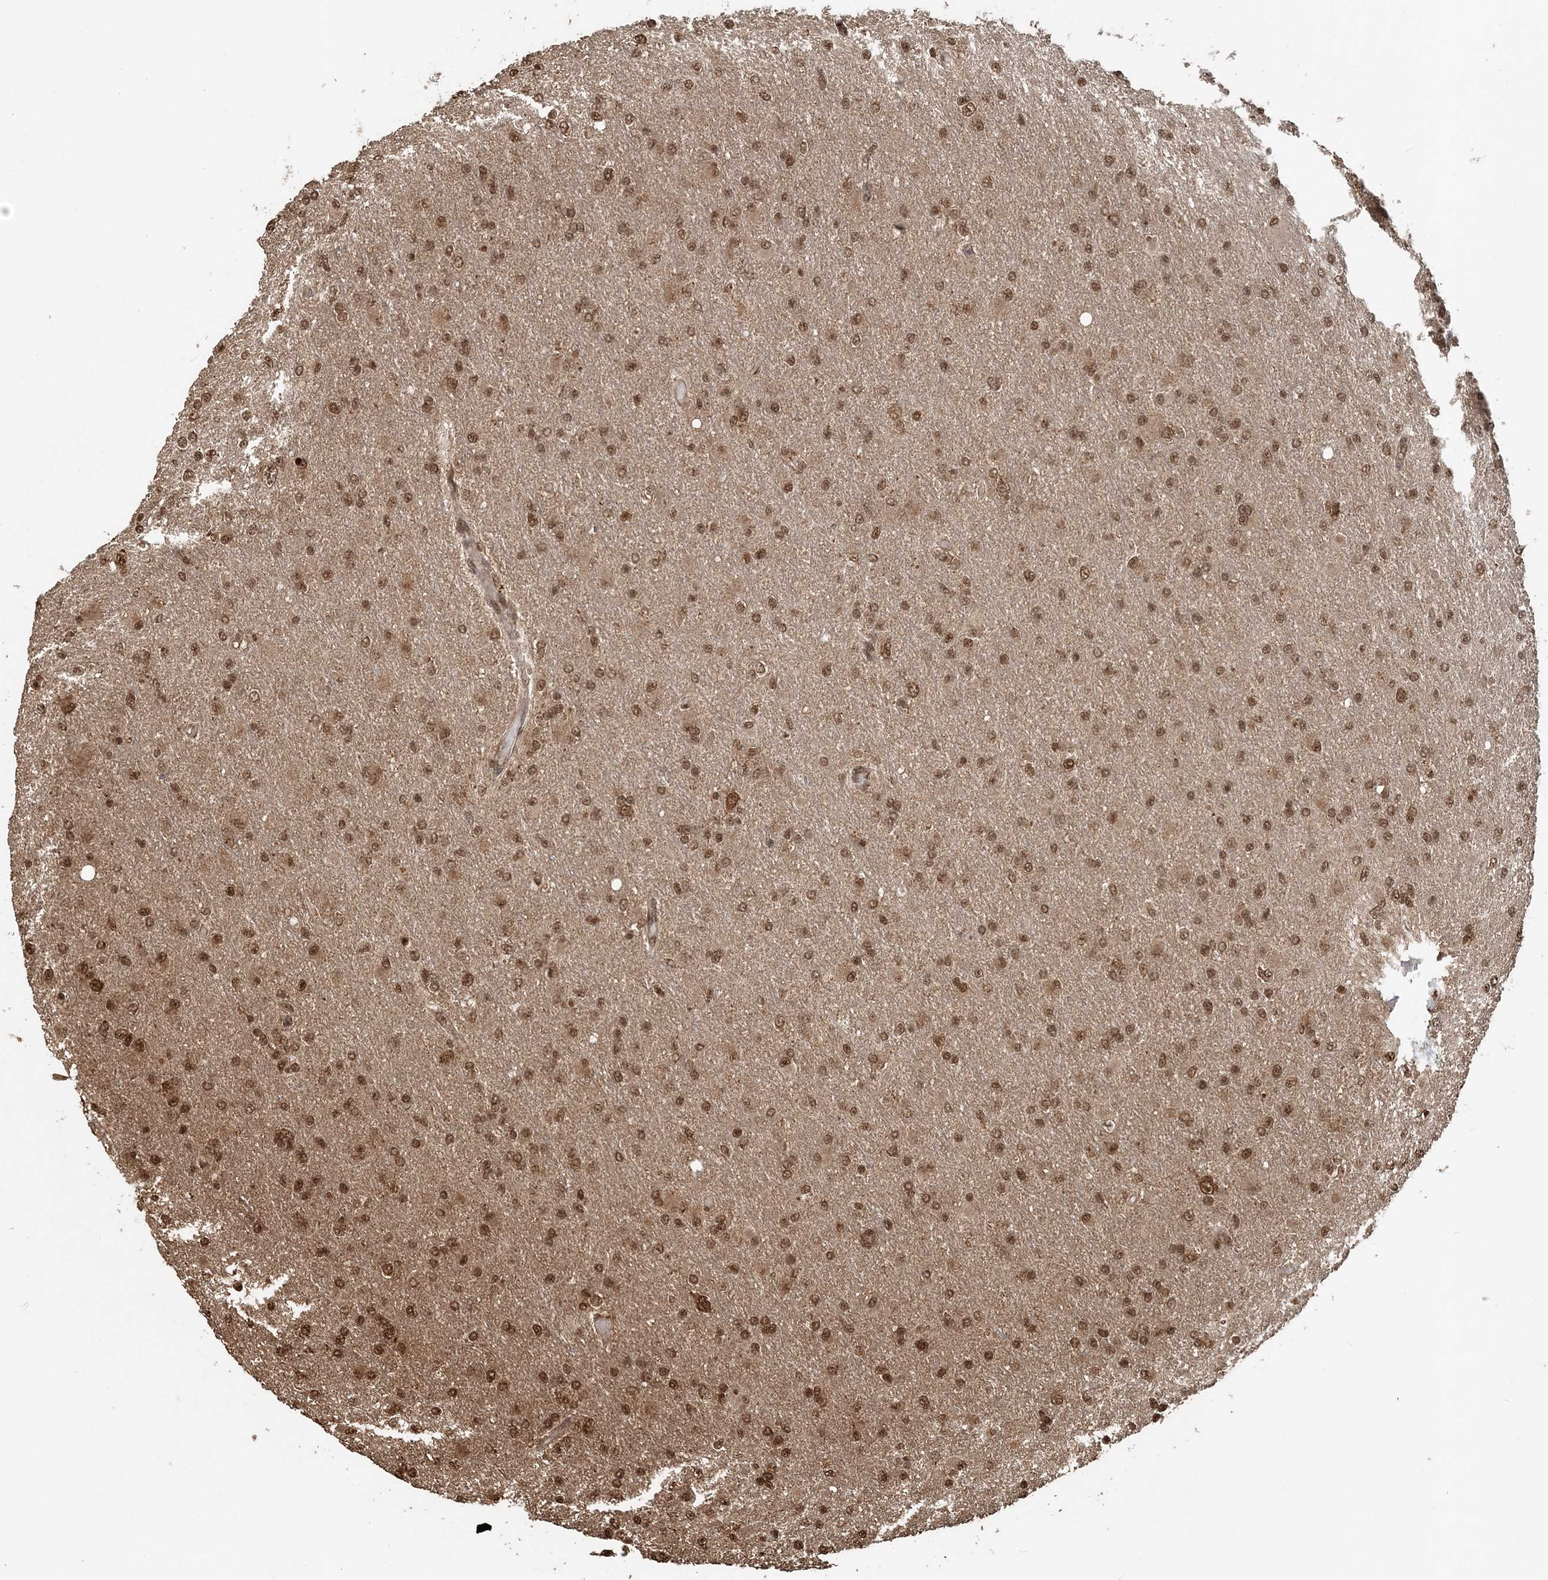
{"staining": {"intensity": "moderate", "quantity": ">75%", "location": "nuclear"}, "tissue": "glioma", "cell_type": "Tumor cells", "image_type": "cancer", "snomed": [{"axis": "morphology", "description": "Glioma, malignant, High grade"}, {"axis": "topography", "description": "Cerebral cortex"}], "caption": "Protein expression by immunohistochemistry (IHC) displays moderate nuclear expression in approximately >75% of tumor cells in glioma. (IHC, brightfield microscopy, high magnification).", "gene": "ARHGAP35", "patient": {"sex": "female", "age": 36}}